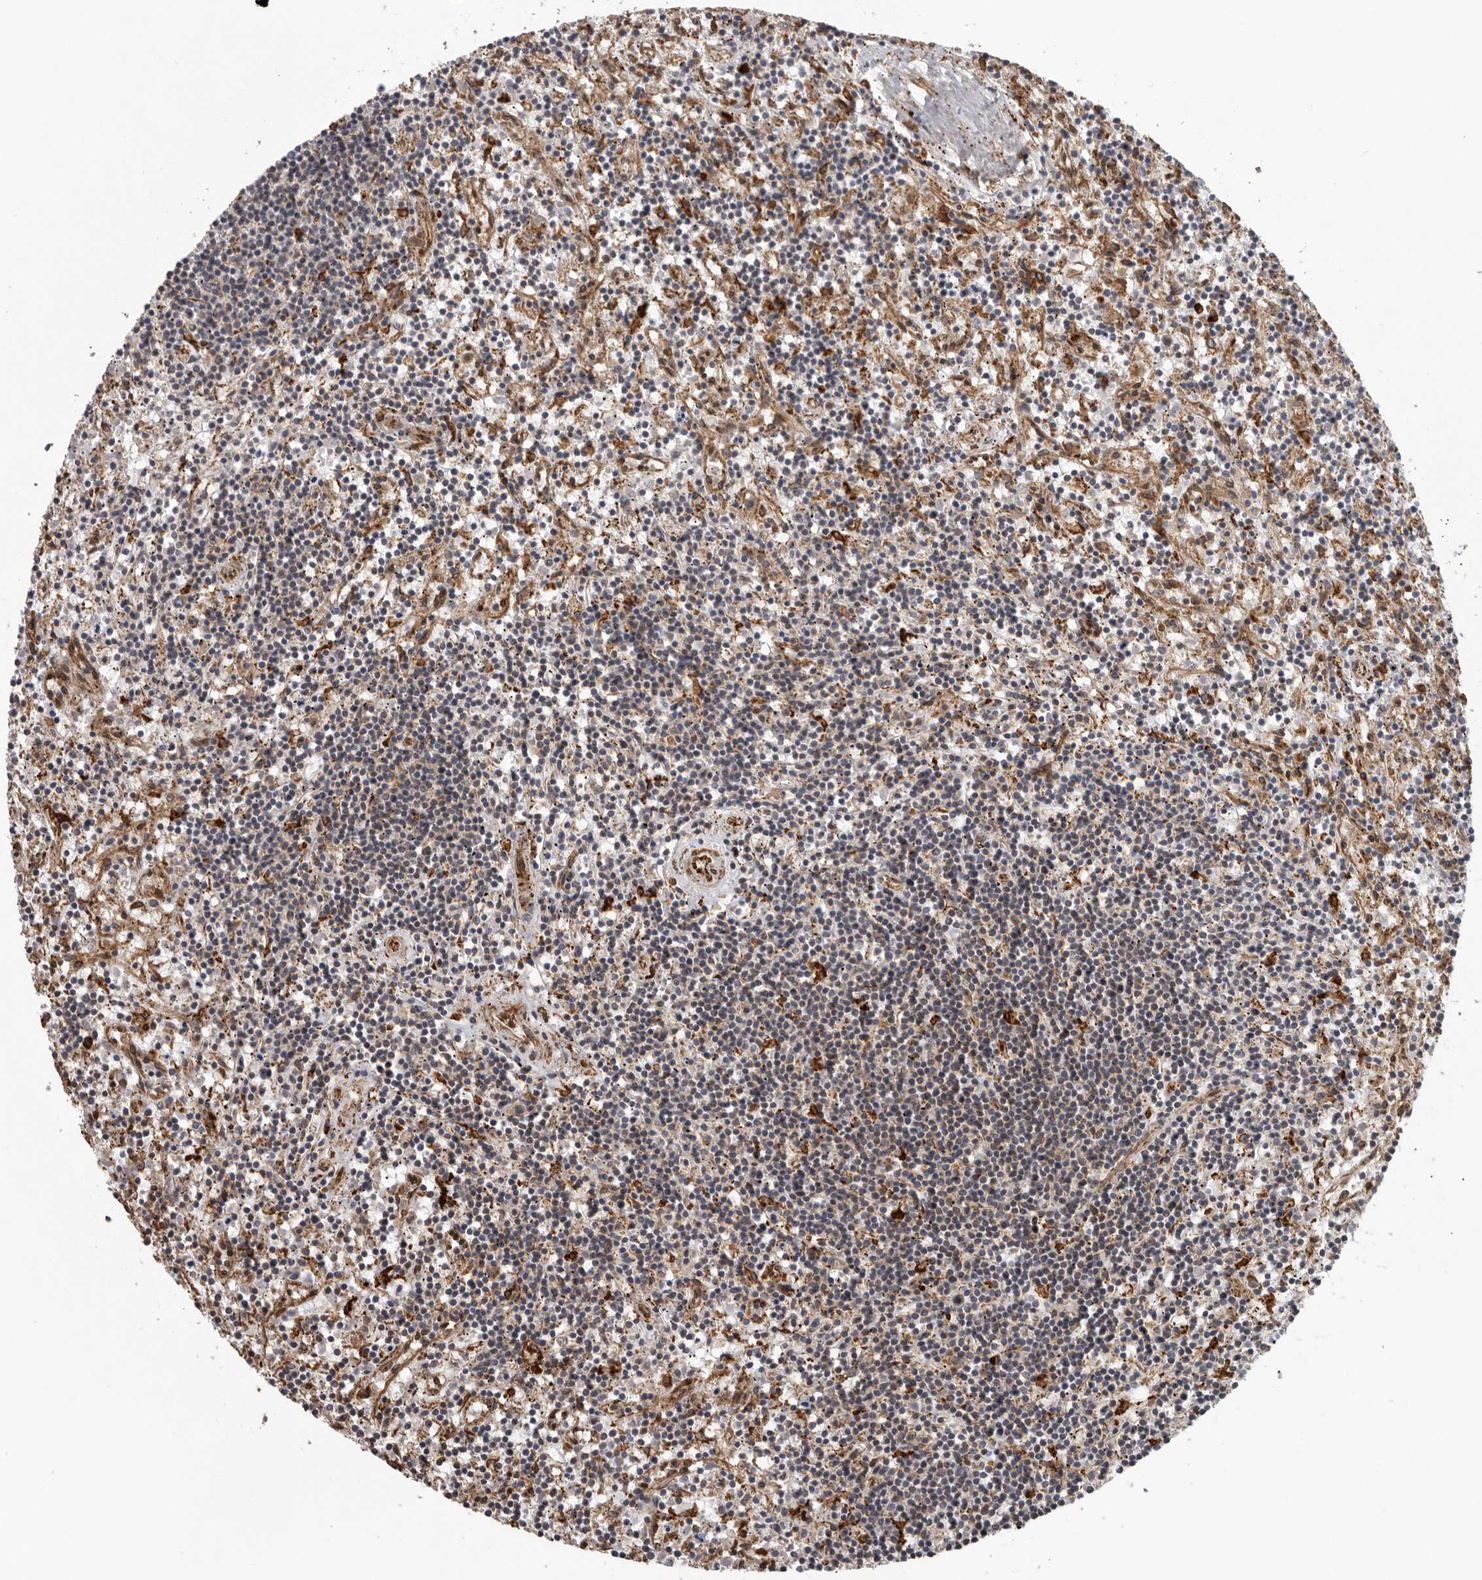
{"staining": {"intensity": "weak", "quantity": "<25%", "location": "cytoplasmic/membranous"}, "tissue": "lymphoma", "cell_type": "Tumor cells", "image_type": "cancer", "snomed": [{"axis": "morphology", "description": "Malignant lymphoma, non-Hodgkin's type, Low grade"}, {"axis": "topography", "description": "Spleen"}], "caption": "Photomicrograph shows no protein positivity in tumor cells of lymphoma tissue.", "gene": "CEP350", "patient": {"sex": "male", "age": 76}}